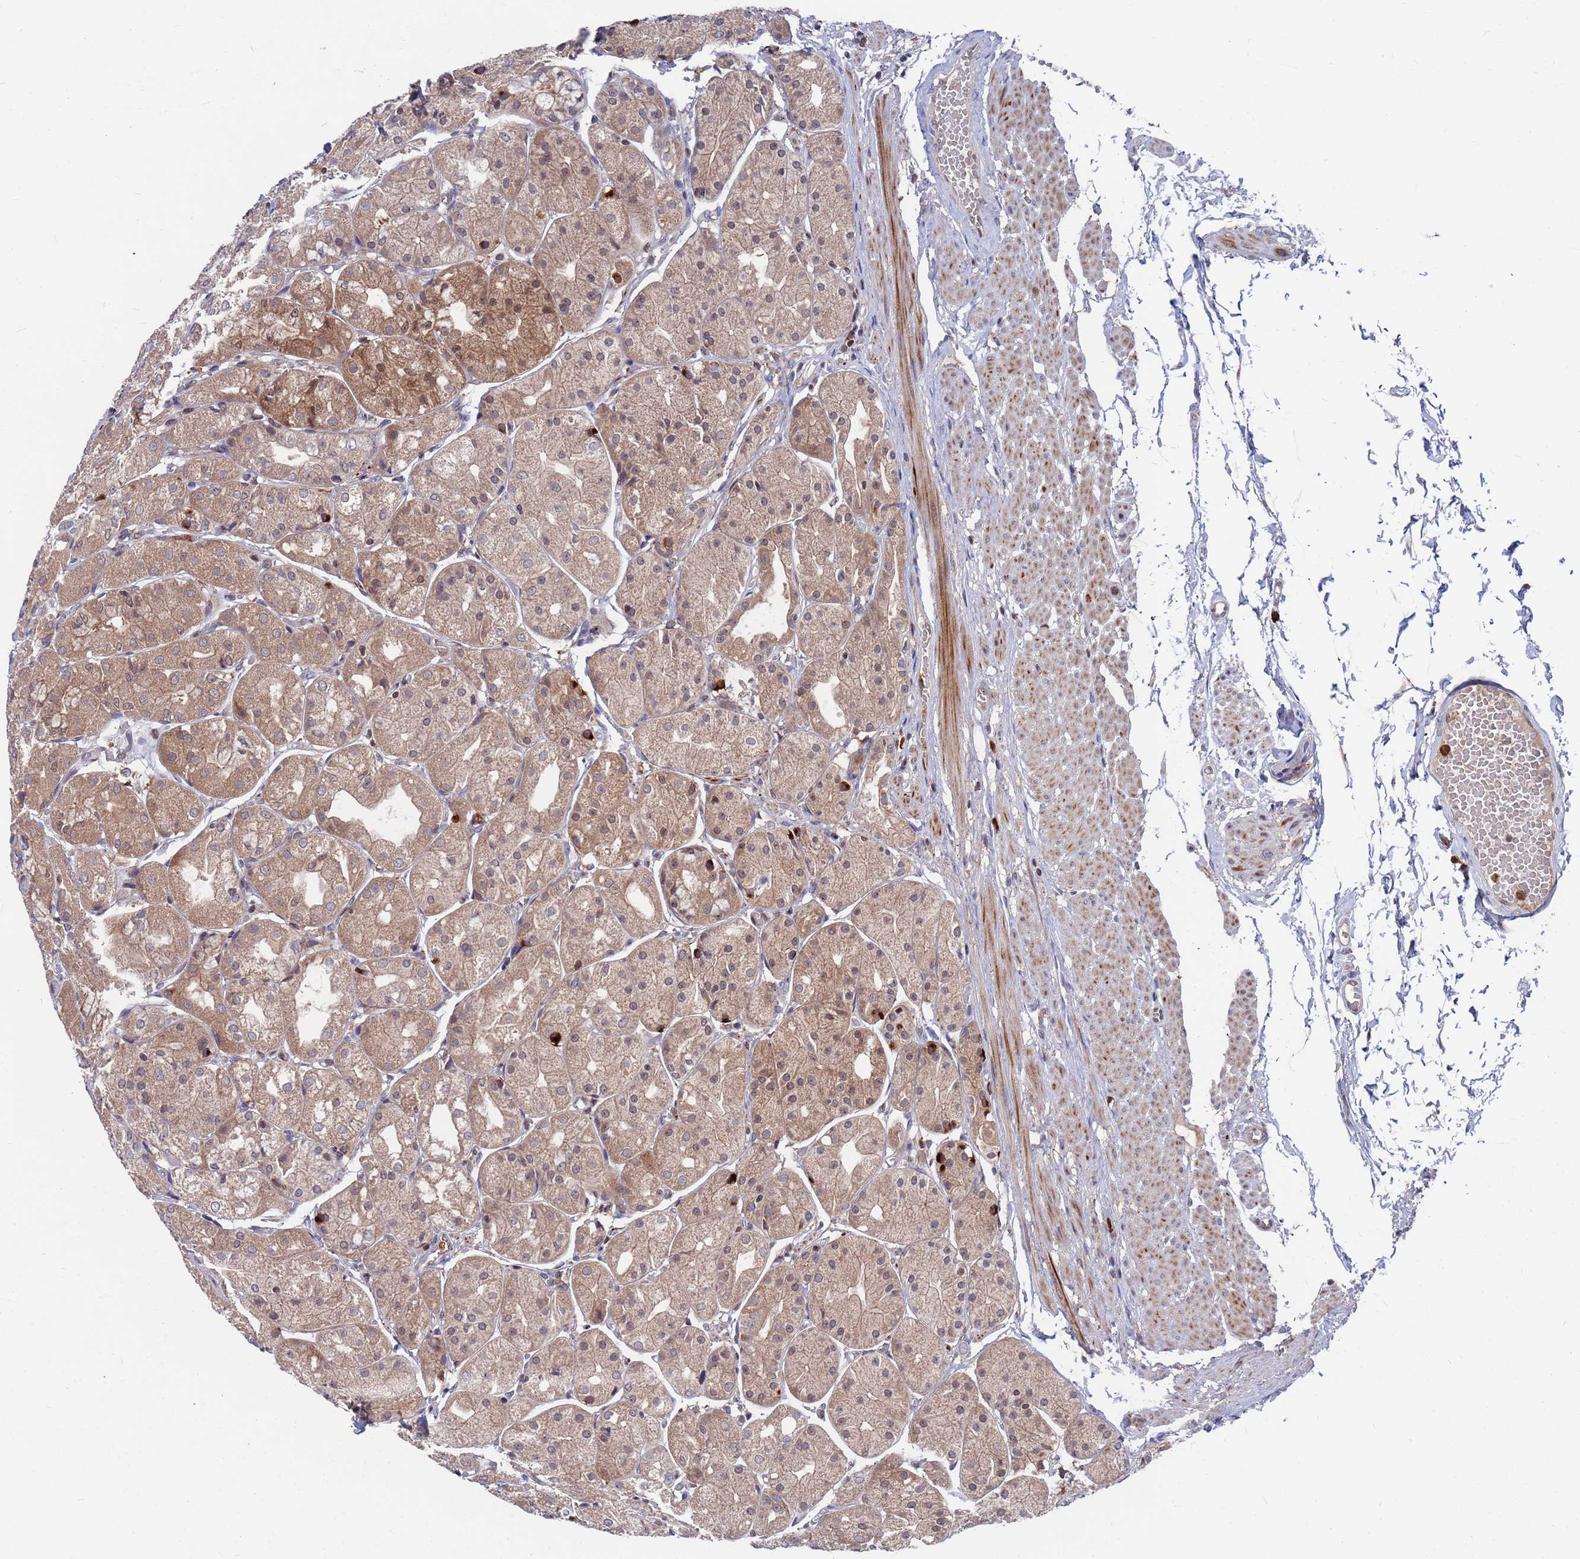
{"staining": {"intensity": "weak", "quantity": ">75%", "location": "cytoplasmic/membranous"}, "tissue": "stomach", "cell_type": "Glandular cells", "image_type": "normal", "snomed": [{"axis": "morphology", "description": "Normal tissue, NOS"}, {"axis": "topography", "description": "Stomach, upper"}], "caption": "The micrograph reveals a brown stain indicating the presence of a protein in the cytoplasmic/membranous of glandular cells in stomach.", "gene": "TMBIM6", "patient": {"sex": "male", "age": 72}}